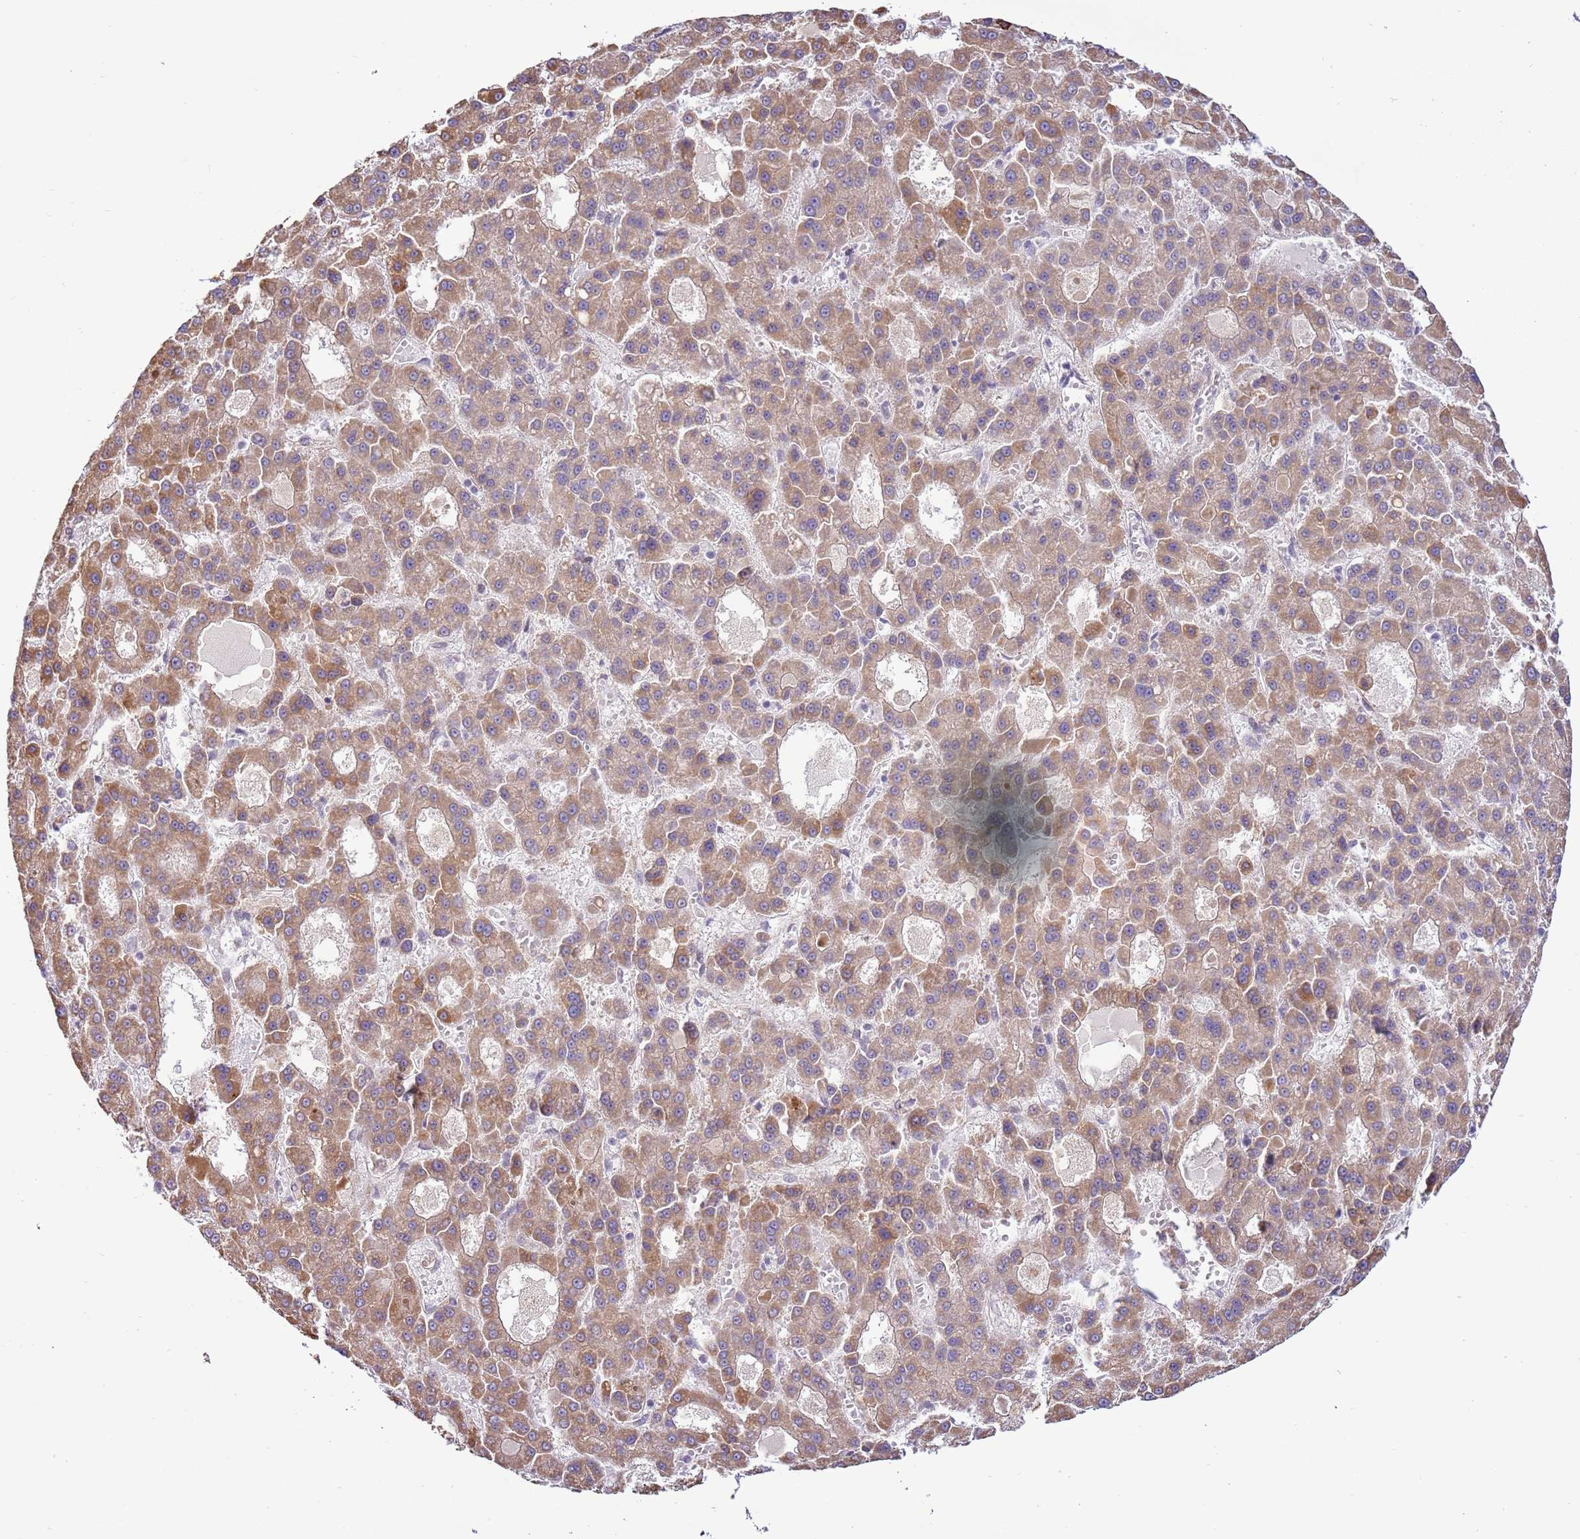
{"staining": {"intensity": "moderate", "quantity": "<25%", "location": "cytoplasmic/membranous"}, "tissue": "liver cancer", "cell_type": "Tumor cells", "image_type": "cancer", "snomed": [{"axis": "morphology", "description": "Carcinoma, Hepatocellular, NOS"}, {"axis": "topography", "description": "Liver"}], "caption": "Tumor cells exhibit low levels of moderate cytoplasmic/membranous positivity in about <25% of cells in liver cancer.", "gene": "SCARA3", "patient": {"sex": "male", "age": 70}}